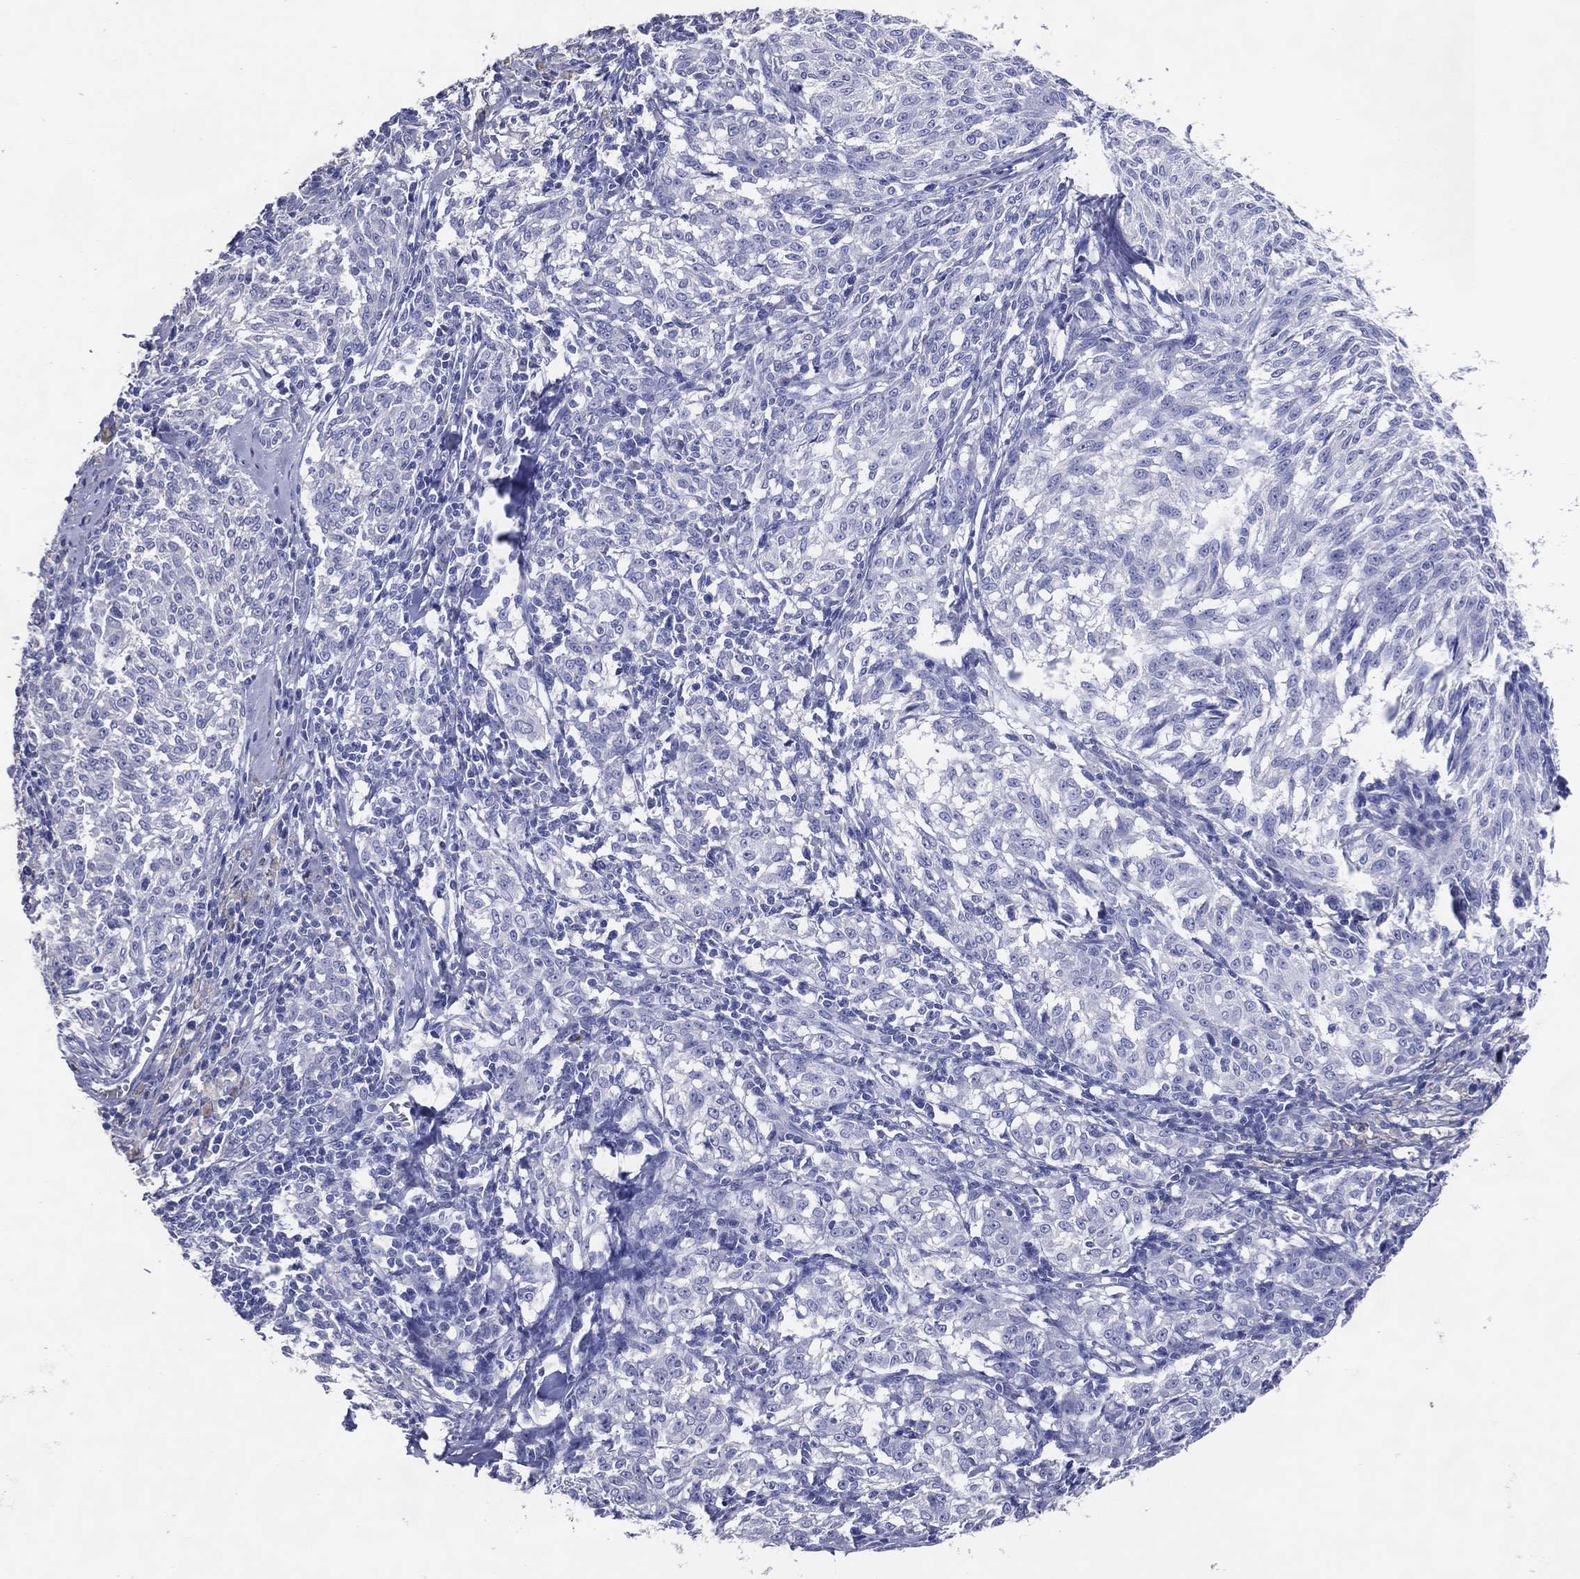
{"staining": {"intensity": "negative", "quantity": "none", "location": "none"}, "tissue": "melanoma", "cell_type": "Tumor cells", "image_type": "cancer", "snomed": [{"axis": "morphology", "description": "Malignant melanoma, NOS"}, {"axis": "topography", "description": "Skin"}], "caption": "A high-resolution photomicrograph shows immunohistochemistry staining of melanoma, which exhibits no significant positivity in tumor cells.", "gene": "DNAH6", "patient": {"sex": "female", "age": 72}}